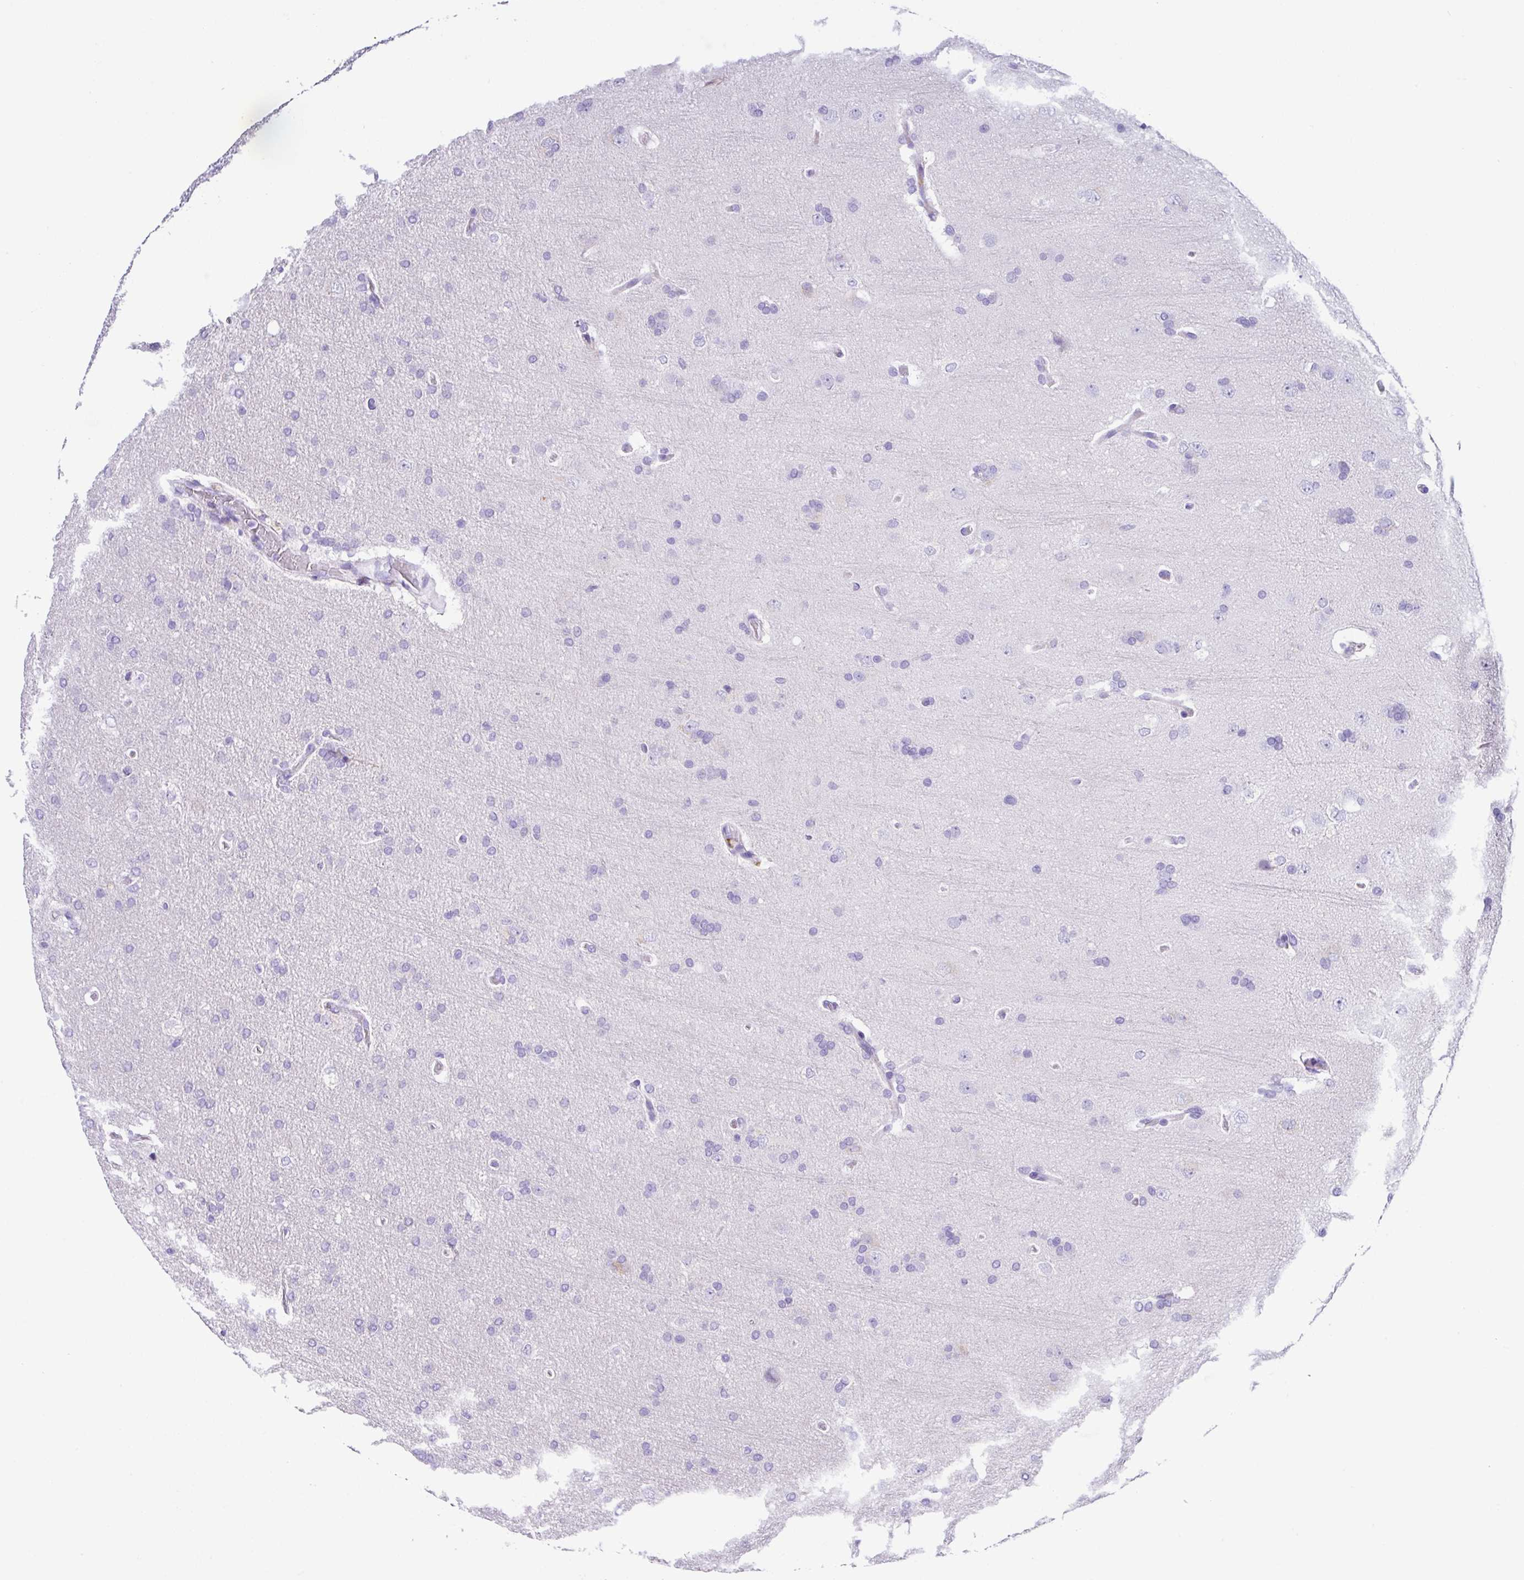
{"staining": {"intensity": "negative", "quantity": "none", "location": "none"}, "tissue": "glioma", "cell_type": "Tumor cells", "image_type": "cancer", "snomed": [{"axis": "morphology", "description": "Glioma, malignant, High grade"}, {"axis": "topography", "description": "Brain"}], "caption": "Immunohistochemistry (IHC) of human glioma displays no expression in tumor cells.", "gene": "ZG16", "patient": {"sex": "male", "age": 56}}